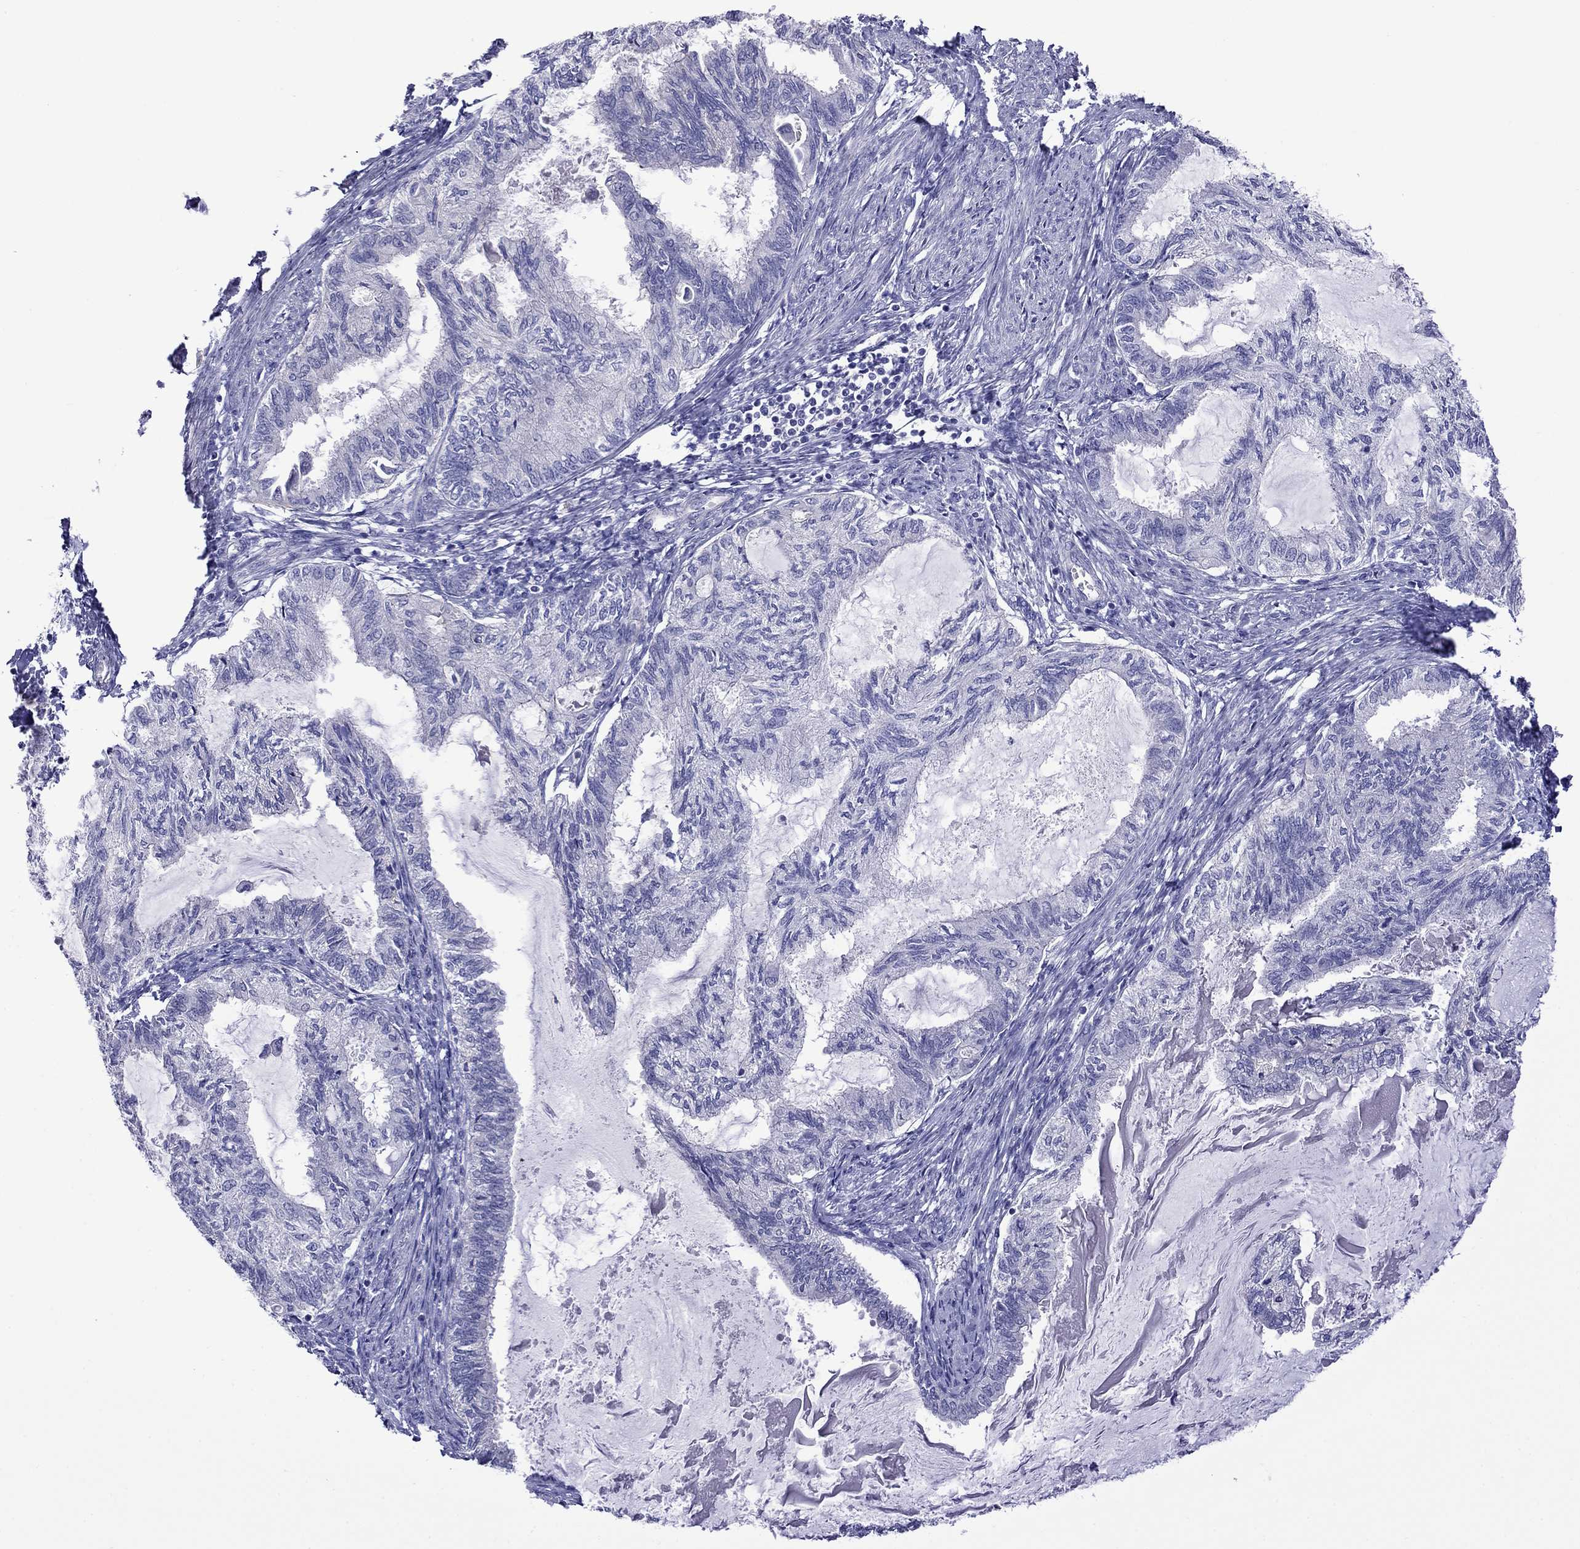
{"staining": {"intensity": "negative", "quantity": "none", "location": "none"}, "tissue": "endometrial cancer", "cell_type": "Tumor cells", "image_type": "cancer", "snomed": [{"axis": "morphology", "description": "Adenocarcinoma, NOS"}, {"axis": "topography", "description": "Endometrium"}], "caption": "Tumor cells are negative for protein expression in human endometrial cancer. (DAB (3,3'-diaminobenzidine) immunohistochemistry (IHC), high magnification).", "gene": "STAR", "patient": {"sex": "female", "age": 86}}